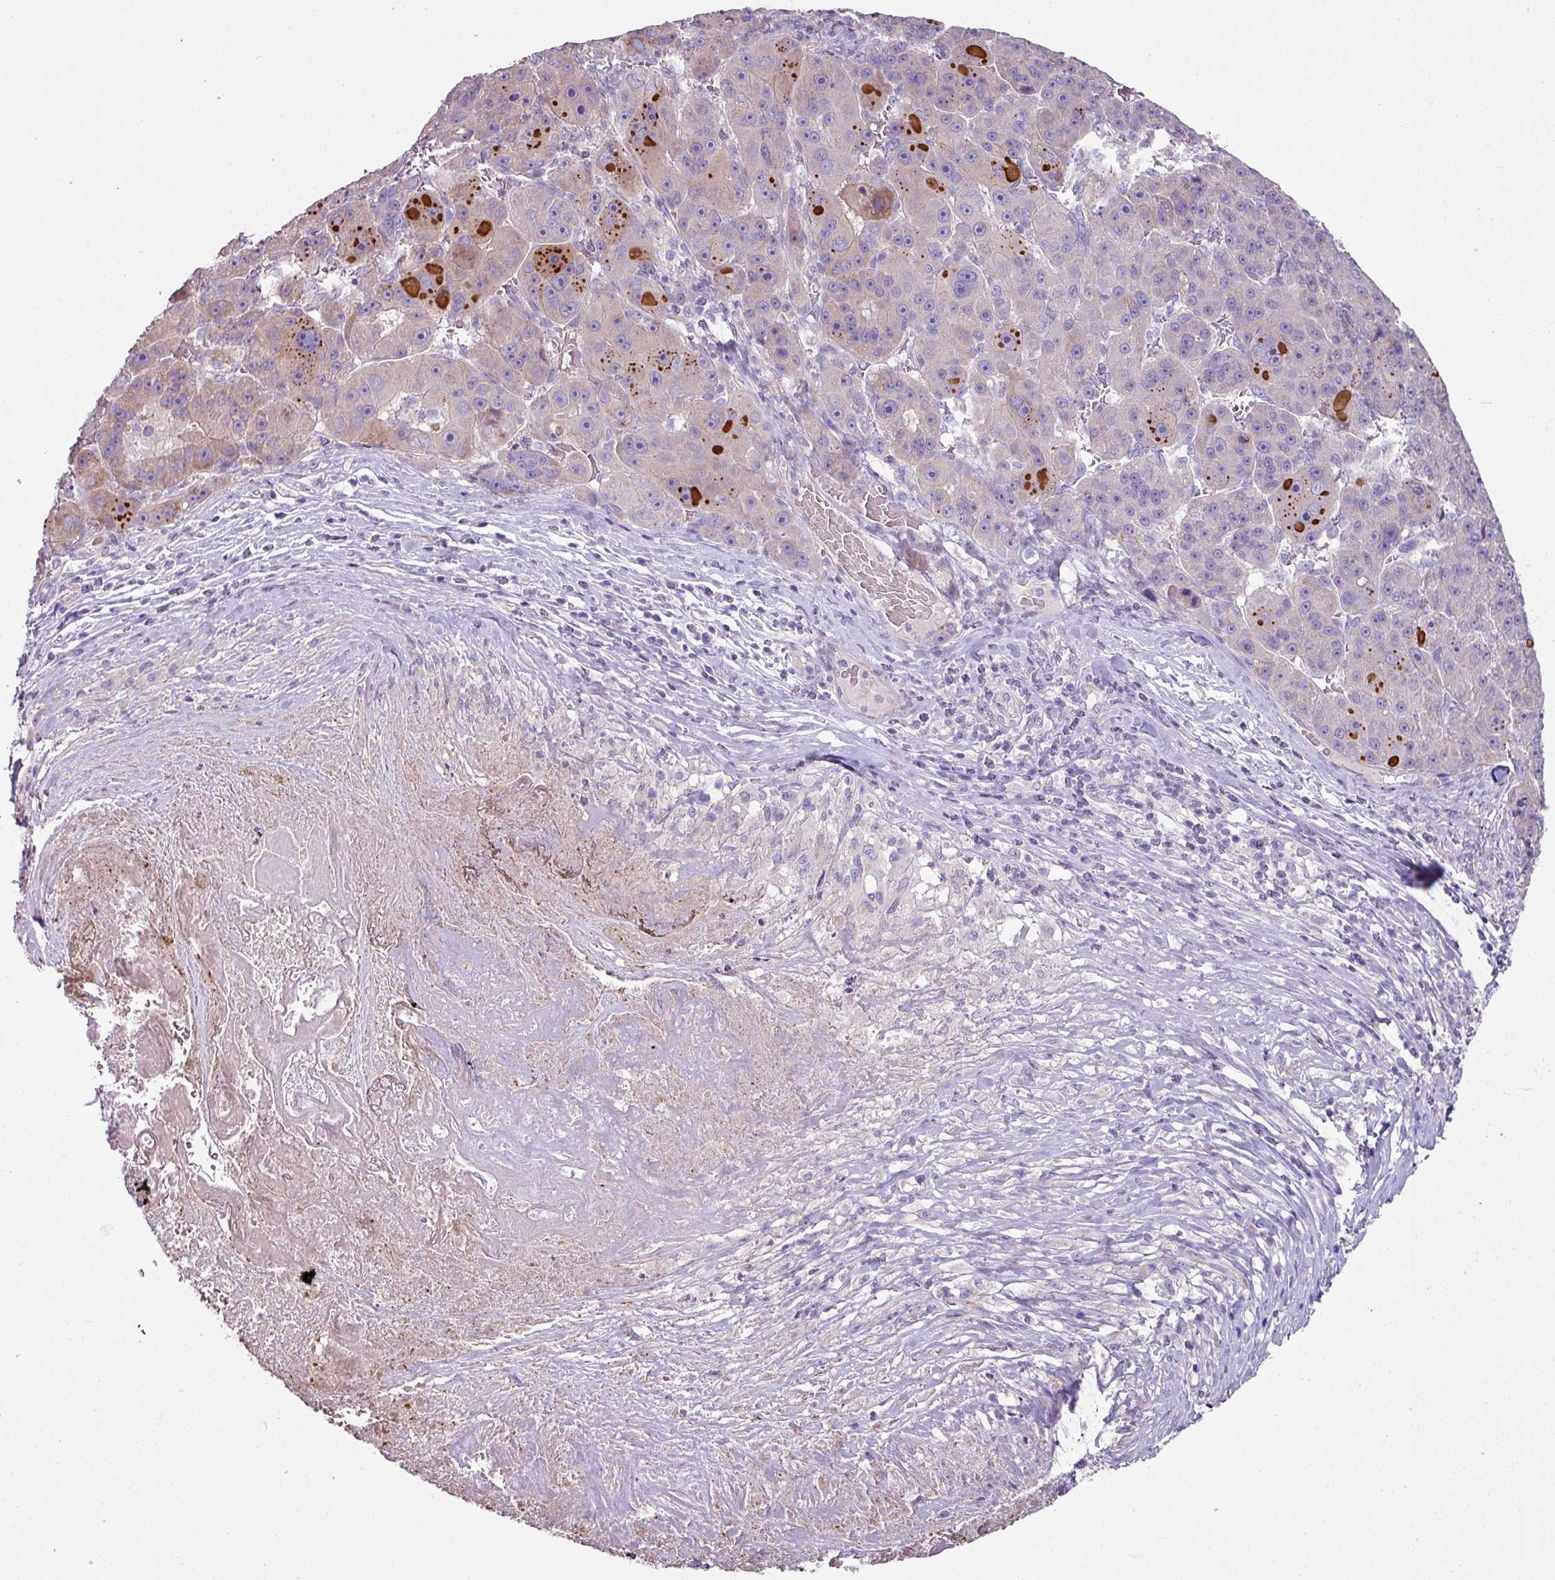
{"staining": {"intensity": "moderate", "quantity": "<25%", "location": "cytoplasmic/membranous"}, "tissue": "liver cancer", "cell_type": "Tumor cells", "image_type": "cancer", "snomed": [{"axis": "morphology", "description": "Carcinoma, Hepatocellular, NOS"}, {"axis": "topography", "description": "Liver"}], "caption": "Human liver cancer stained with a brown dye demonstrates moderate cytoplasmic/membranous positive staining in about <25% of tumor cells.", "gene": "LRRC9", "patient": {"sex": "male", "age": 76}}